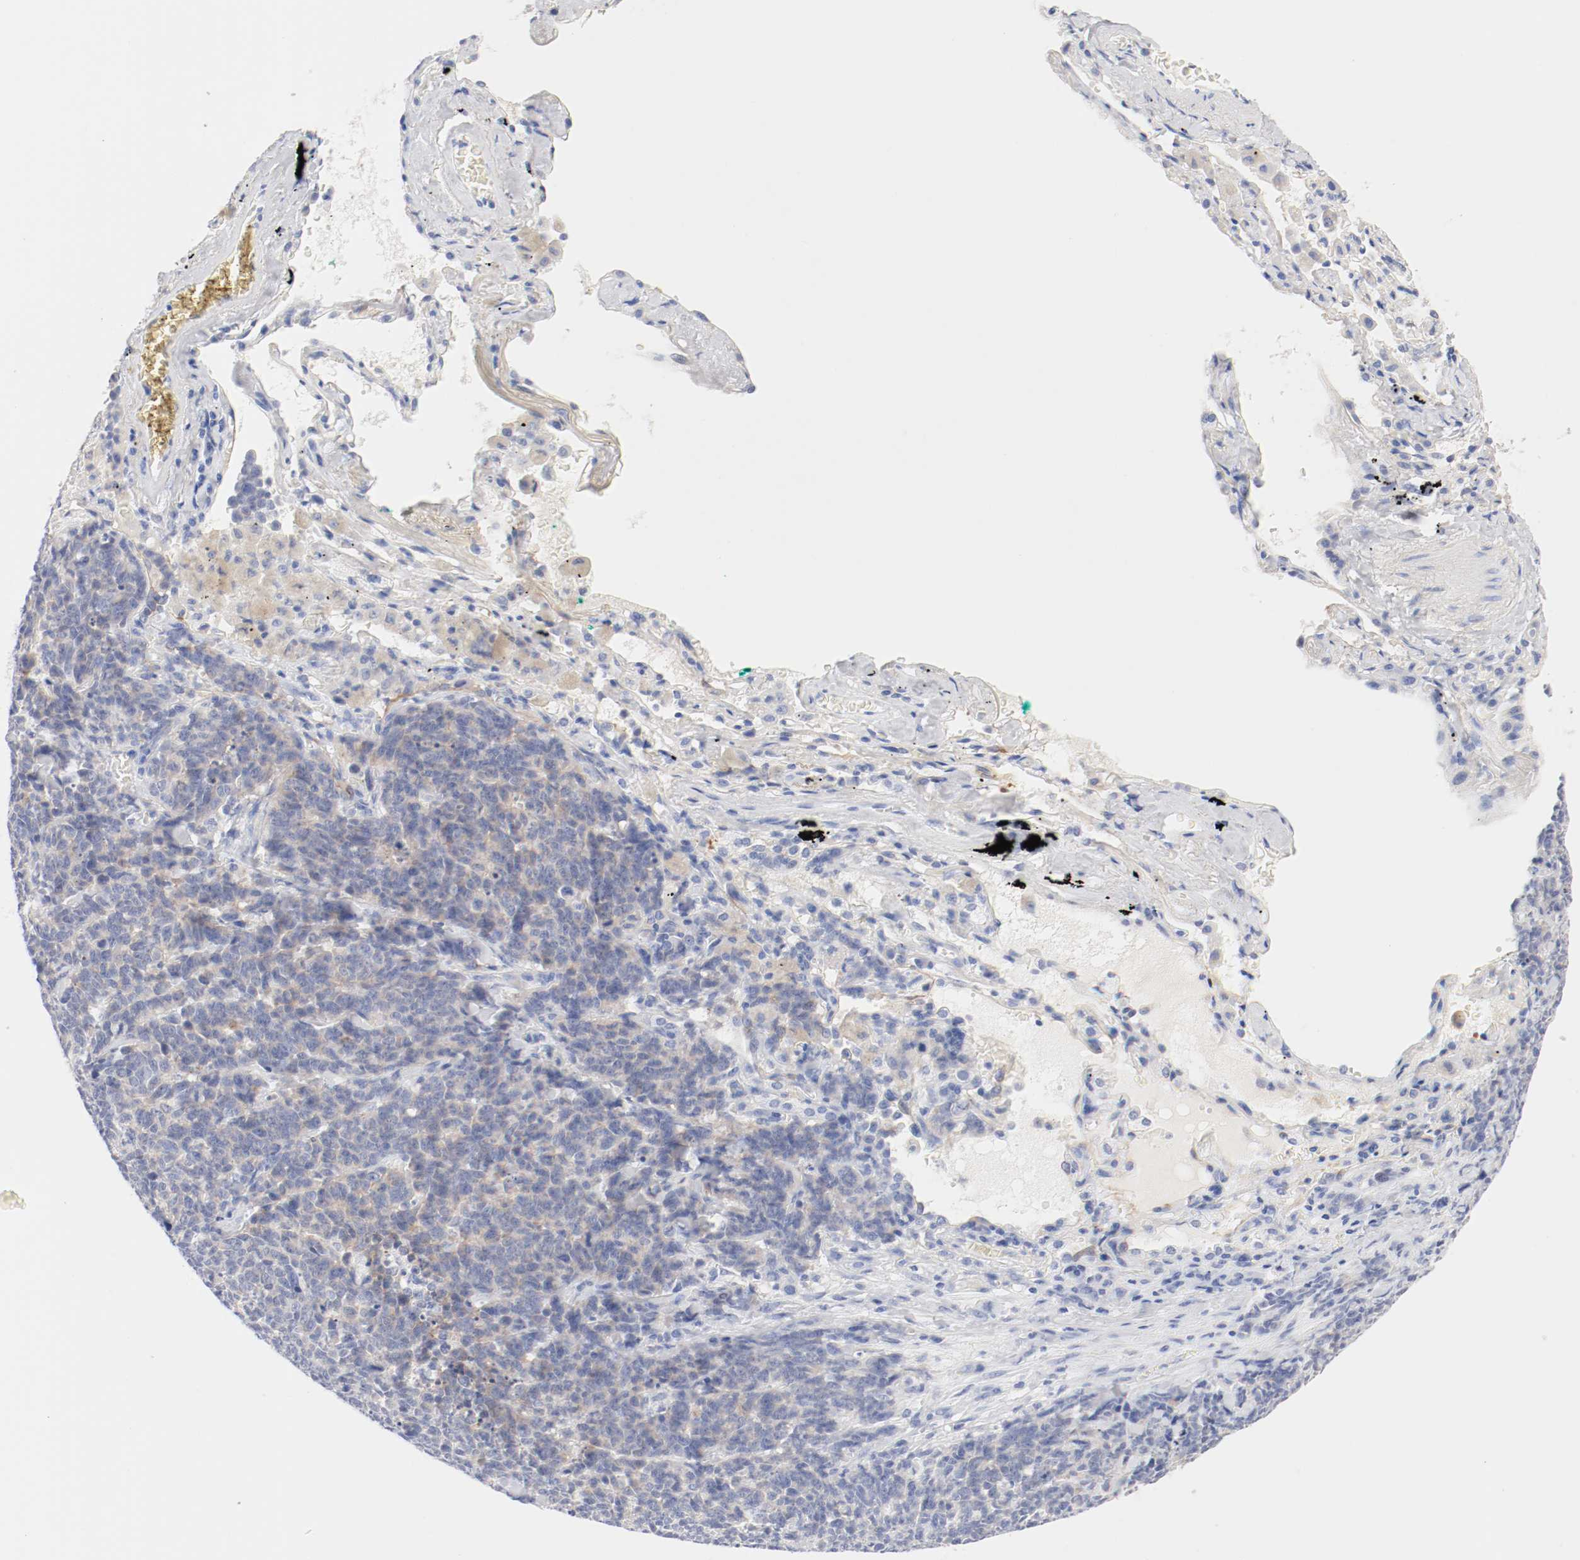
{"staining": {"intensity": "weak", "quantity": "25%-75%", "location": "cytoplasmic/membranous"}, "tissue": "lung cancer", "cell_type": "Tumor cells", "image_type": "cancer", "snomed": [{"axis": "morphology", "description": "Neoplasm, malignant, NOS"}, {"axis": "topography", "description": "Lung"}], "caption": "Immunohistochemistry photomicrograph of neoplastic tissue: human lung neoplasm (malignant) stained using immunohistochemistry demonstrates low levels of weak protein expression localized specifically in the cytoplasmic/membranous of tumor cells, appearing as a cytoplasmic/membranous brown color.", "gene": "HOMER1", "patient": {"sex": "female", "age": 58}}